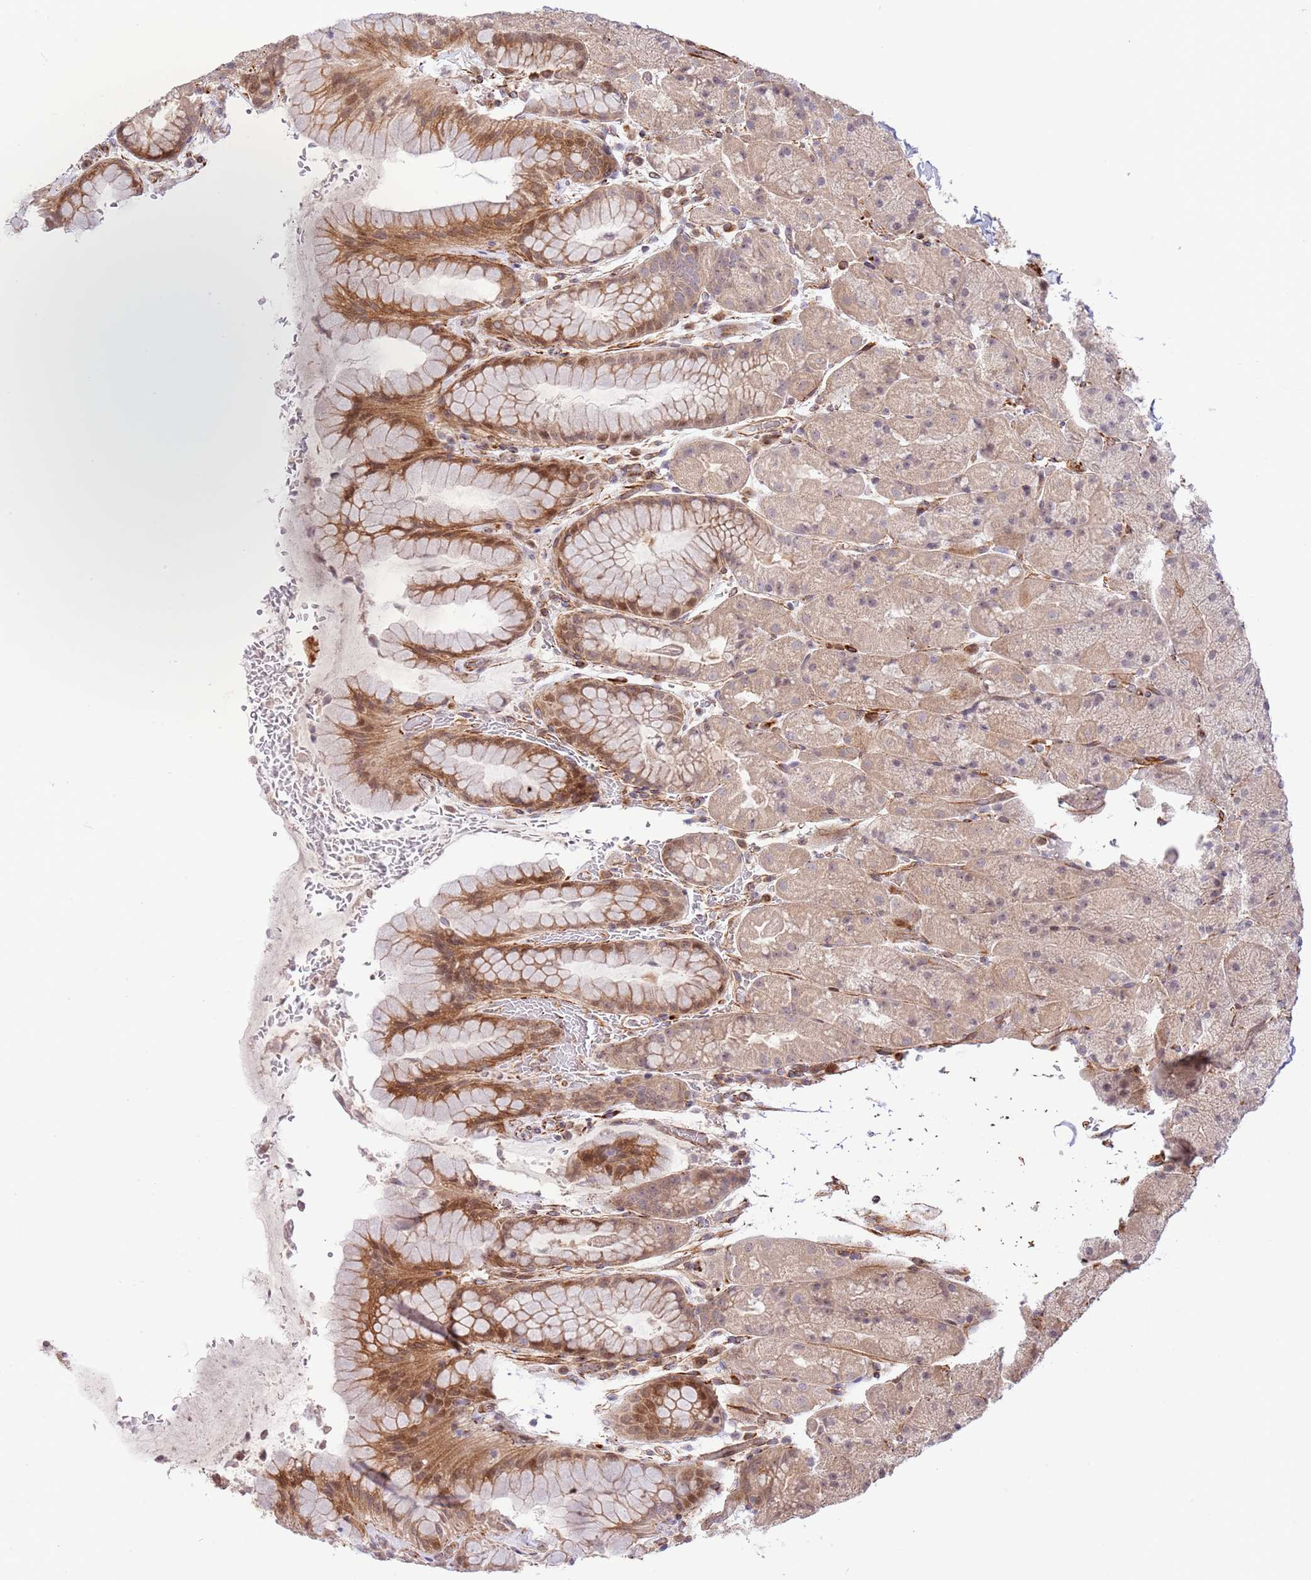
{"staining": {"intensity": "moderate", "quantity": "25%-75%", "location": "cytoplasmic/membranous,nuclear"}, "tissue": "stomach", "cell_type": "Glandular cells", "image_type": "normal", "snomed": [{"axis": "morphology", "description": "Normal tissue, NOS"}, {"axis": "topography", "description": "Stomach, upper"}, {"axis": "topography", "description": "Stomach, lower"}], "caption": "Protein analysis of unremarkable stomach displays moderate cytoplasmic/membranous,nuclear staining in approximately 25%-75% of glandular cells. (IHC, brightfield microscopy, high magnification).", "gene": "NEK3", "patient": {"sex": "male", "age": 67}}